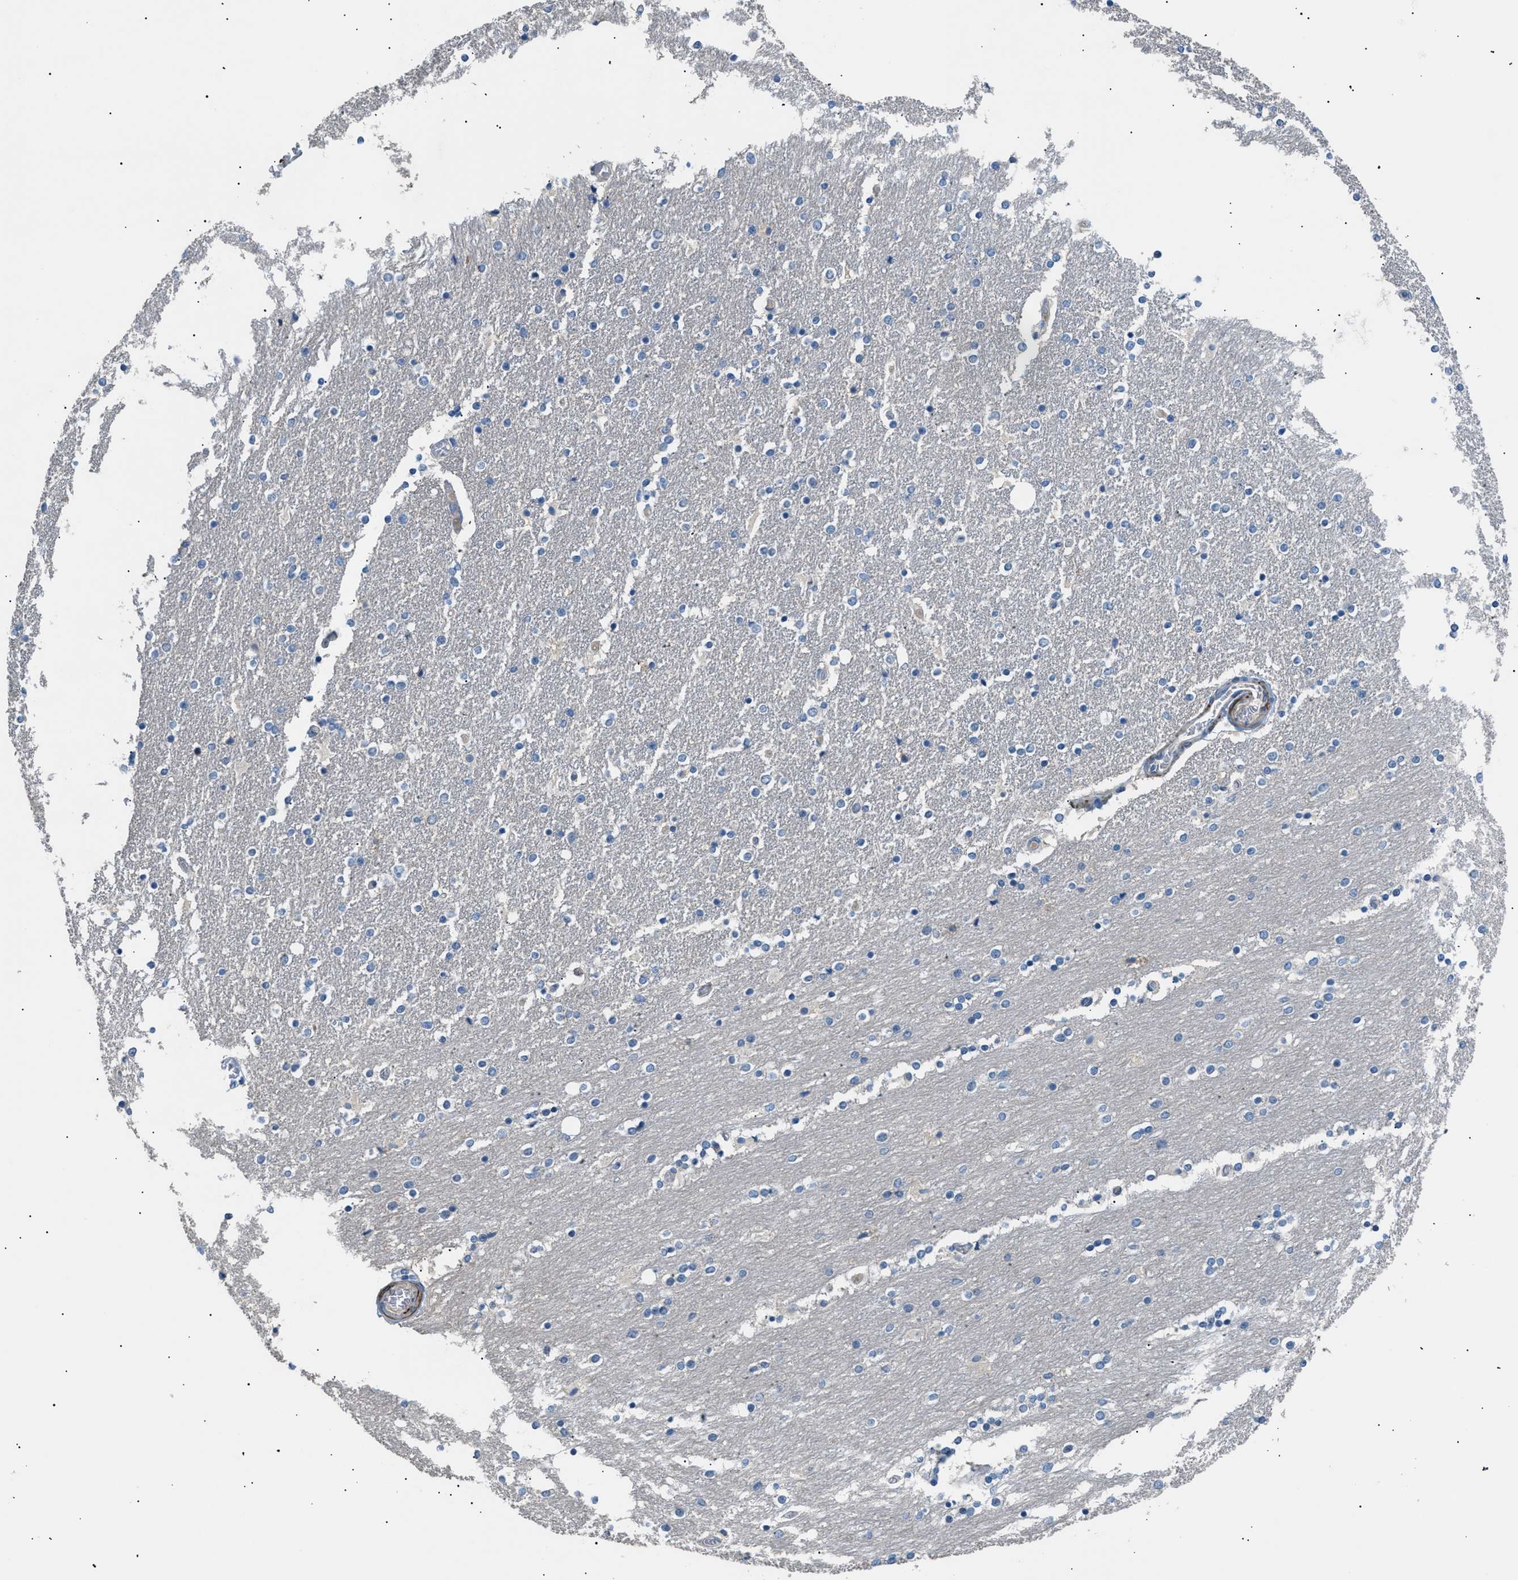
{"staining": {"intensity": "weak", "quantity": "<25%", "location": "cytoplasmic/membranous"}, "tissue": "caudate", "cell_type": "Glial cells", "image_type": "normal", "snomed": [{"axis": "morphology", "description": "Normal tissue, NOS"}, {"axis": "topography", "description": "Lateral ventricle wall"}], "caption": "This is a histopathology image of IHC staining of normal caudate, which shows no expression in glial cells. (DAB (3,3'-diaminobenzidine) IHC, high magnification).", "gene": "ICA1", "patient": {"sex": "female", "age": 54}}